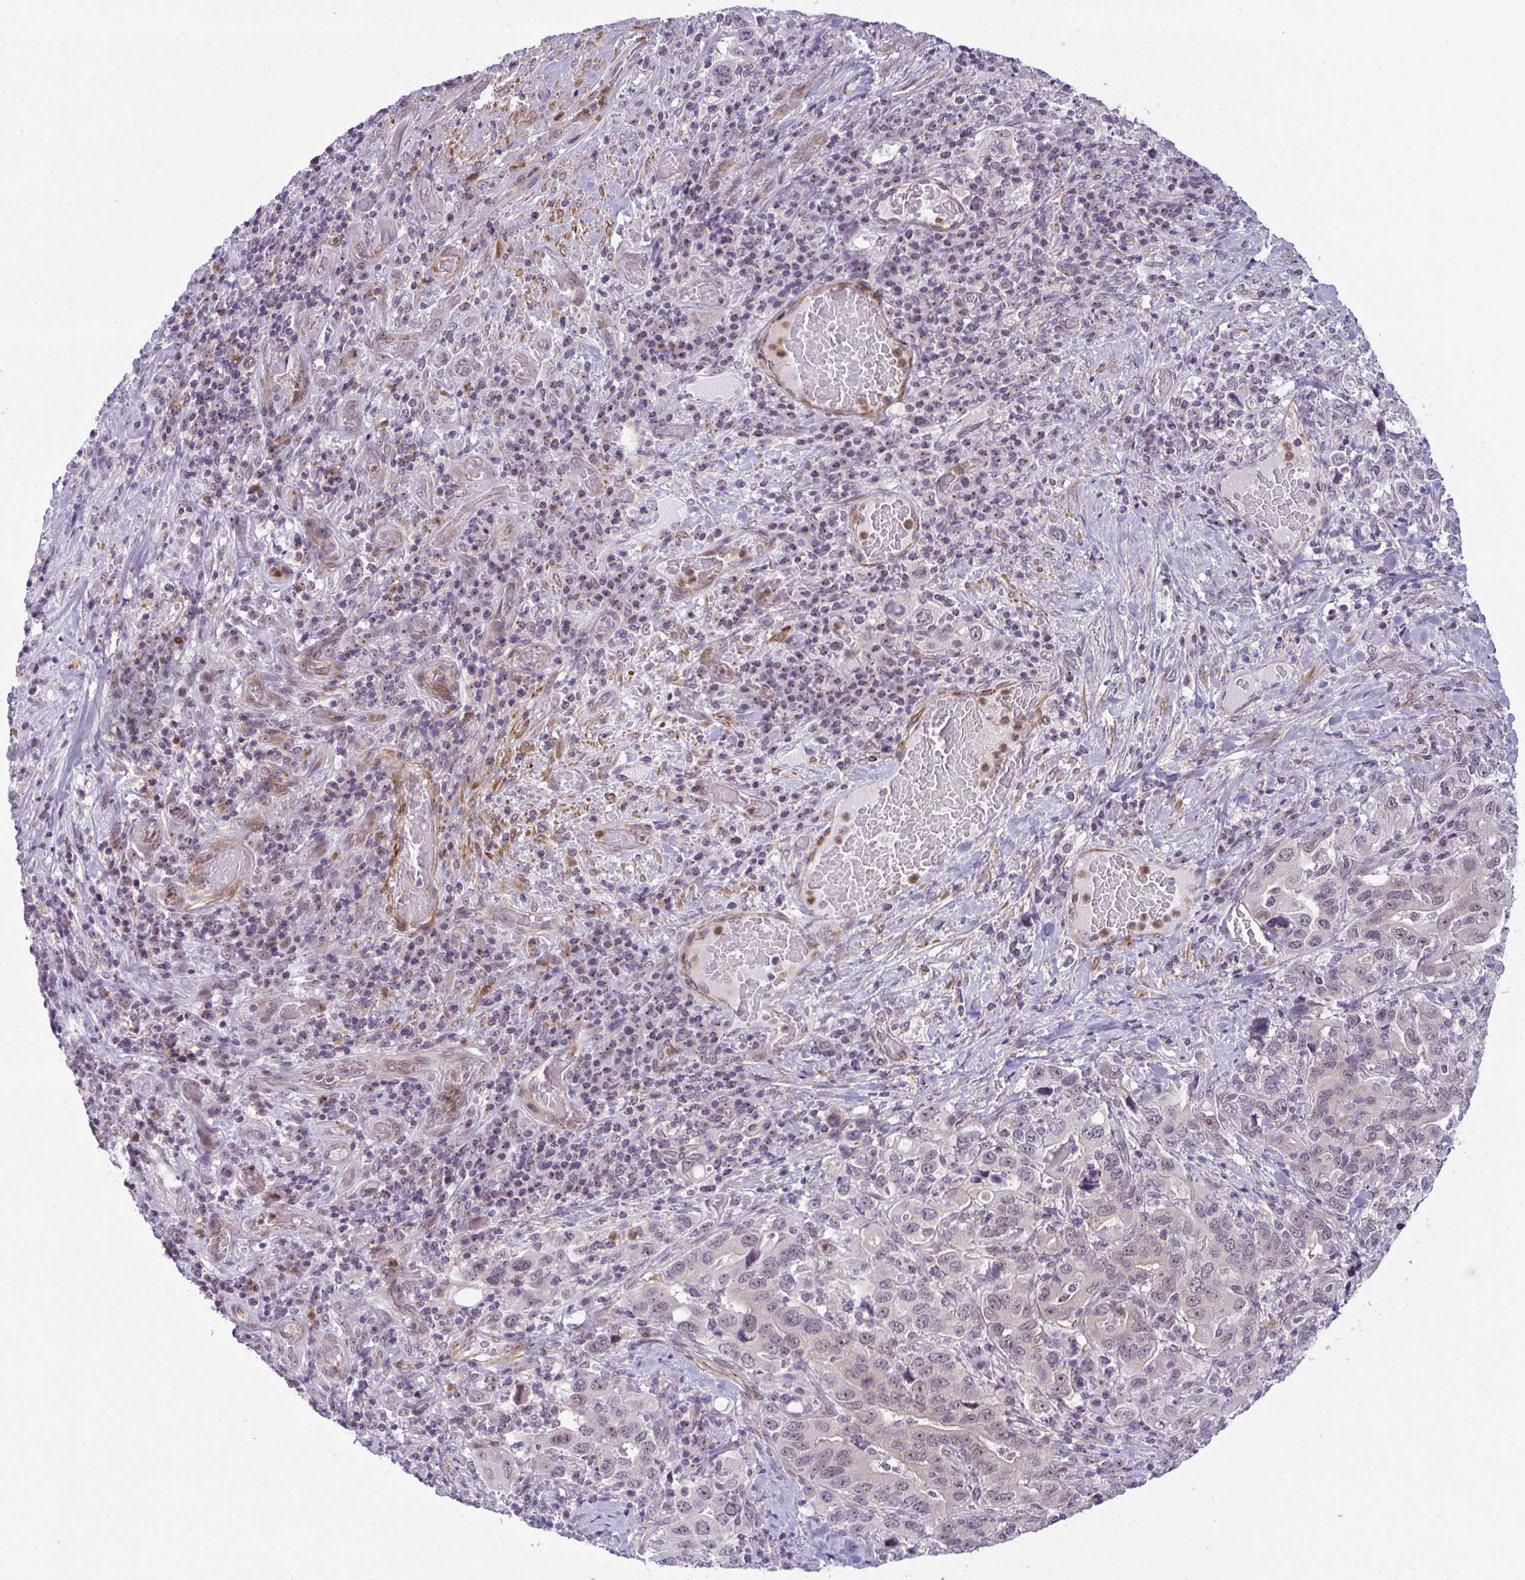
{"staining": {"intensity": "negative", "quantity": "none", "location": "none"}, "tissue": "stomach cancer", "cell_type": "Tumor cells", "image_type": "cancer", "snomed": [{"axis": "morphology", "description": "Adenocarcinoma, NOS"}, {"axis": "topography", "description": "Stomach, upper"}, {"axis": "topography", "description": "Stomach"}], "caption": "Stomach cancer (adenocarcinoma) was stained to show a protein in brown. There is no significant positivity in tumor cells. (DAB (3,3'-diaminobenzidine) immunohistochemistry visualized using brightfield microscopy, high magnification).", "gene": "DZIP1", "patient": {"sex": "male", "age": 62}}